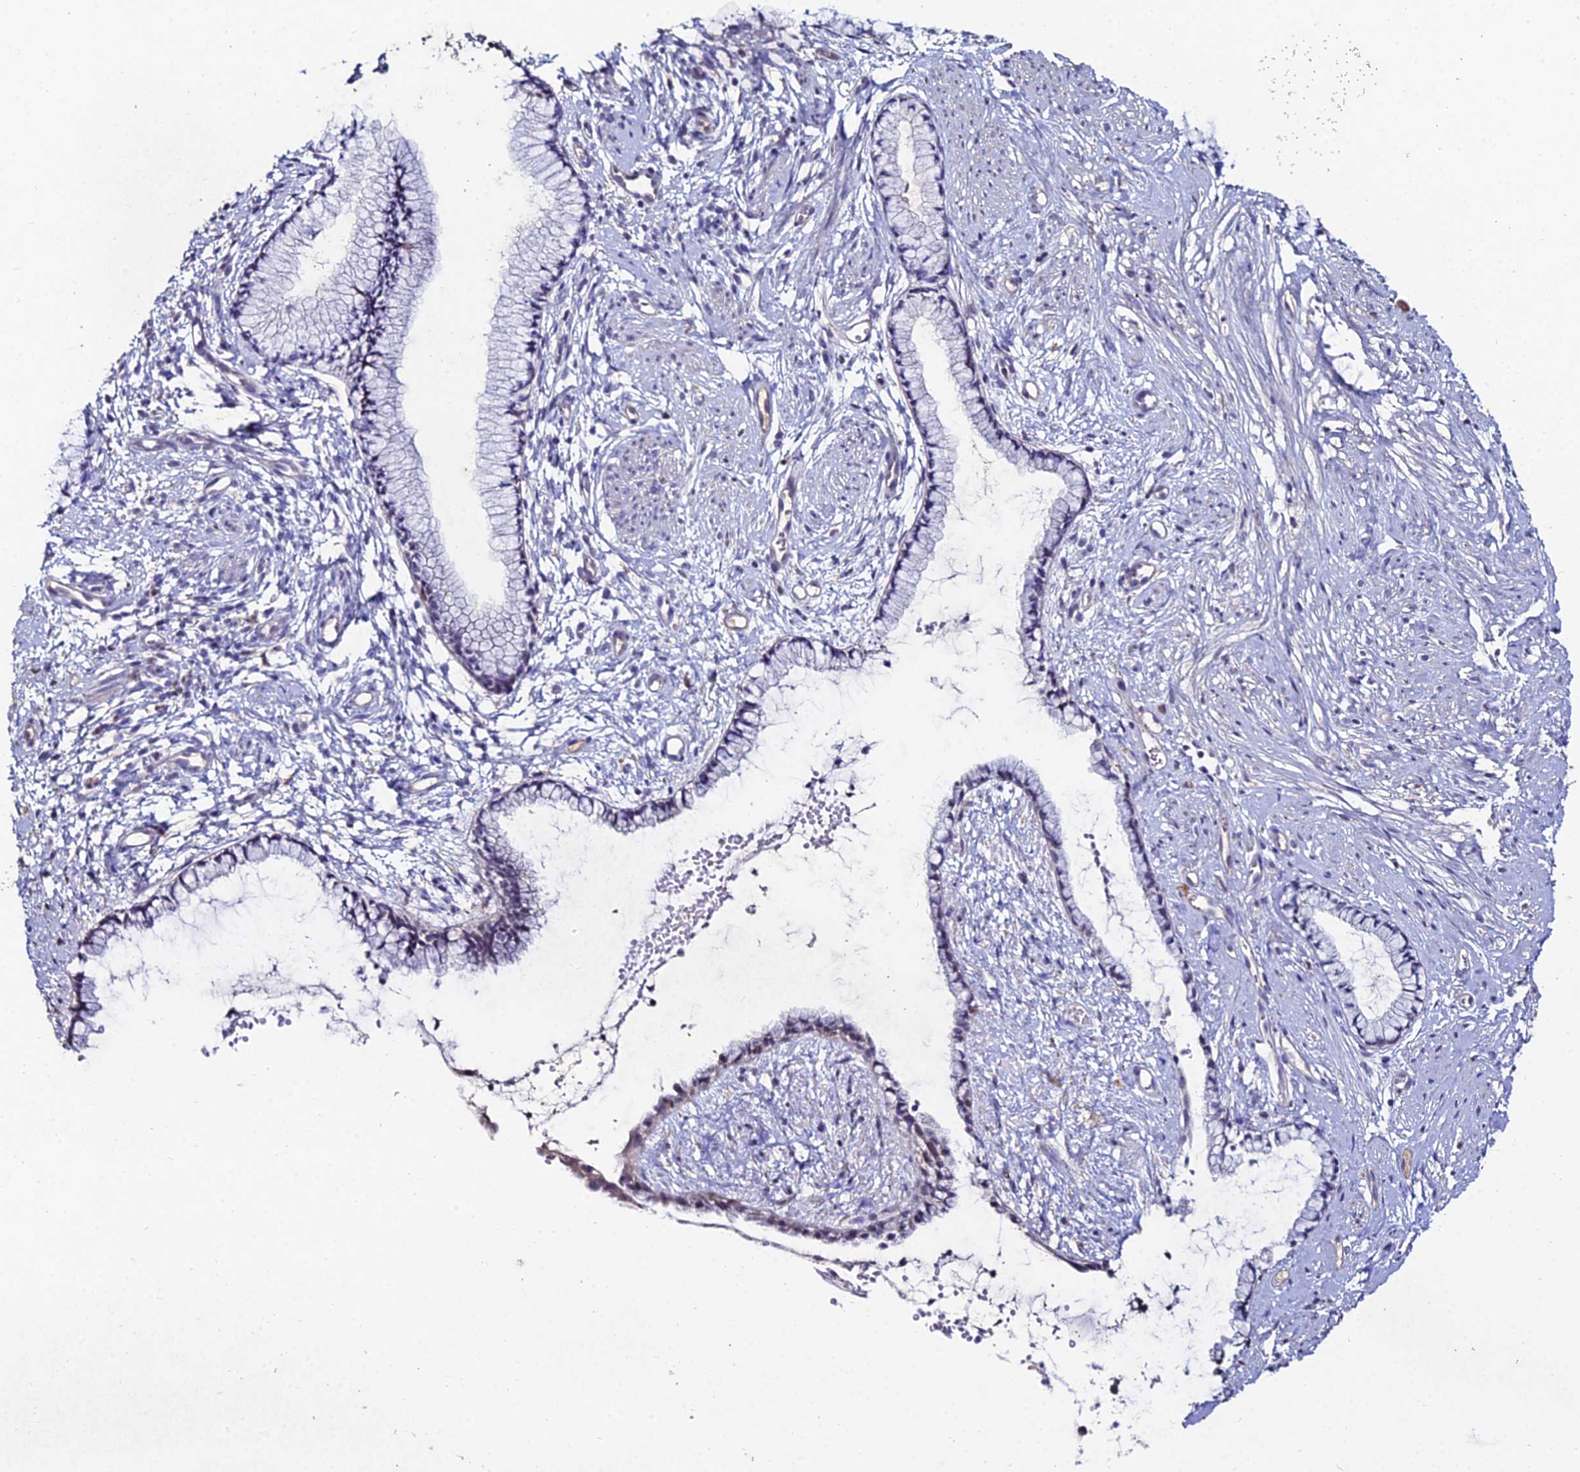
{"staining": {"intensity": "negative", "quantity": "none", "location": "none"}, "tissue": "cervix", "cell_type": "Glandular cells", "image_type": "normal", "snomed": [{"axis": "morphology", "description": "Normal tissue, NOS"}, {"axis": "topography", "description": "Cervix"}], "caption": "DAB (3,3'-diaminobenzidine) immunohistochemical staining of normal cervix demonstrates no significant positivity in glandular cells. (DAB (3,3'-diaminobenzidine) immunohistochemistry (IHC) with hematoxylin counter stain).", "gene": "ESRRG", "patient": {"sex": "female", "age": 57}}